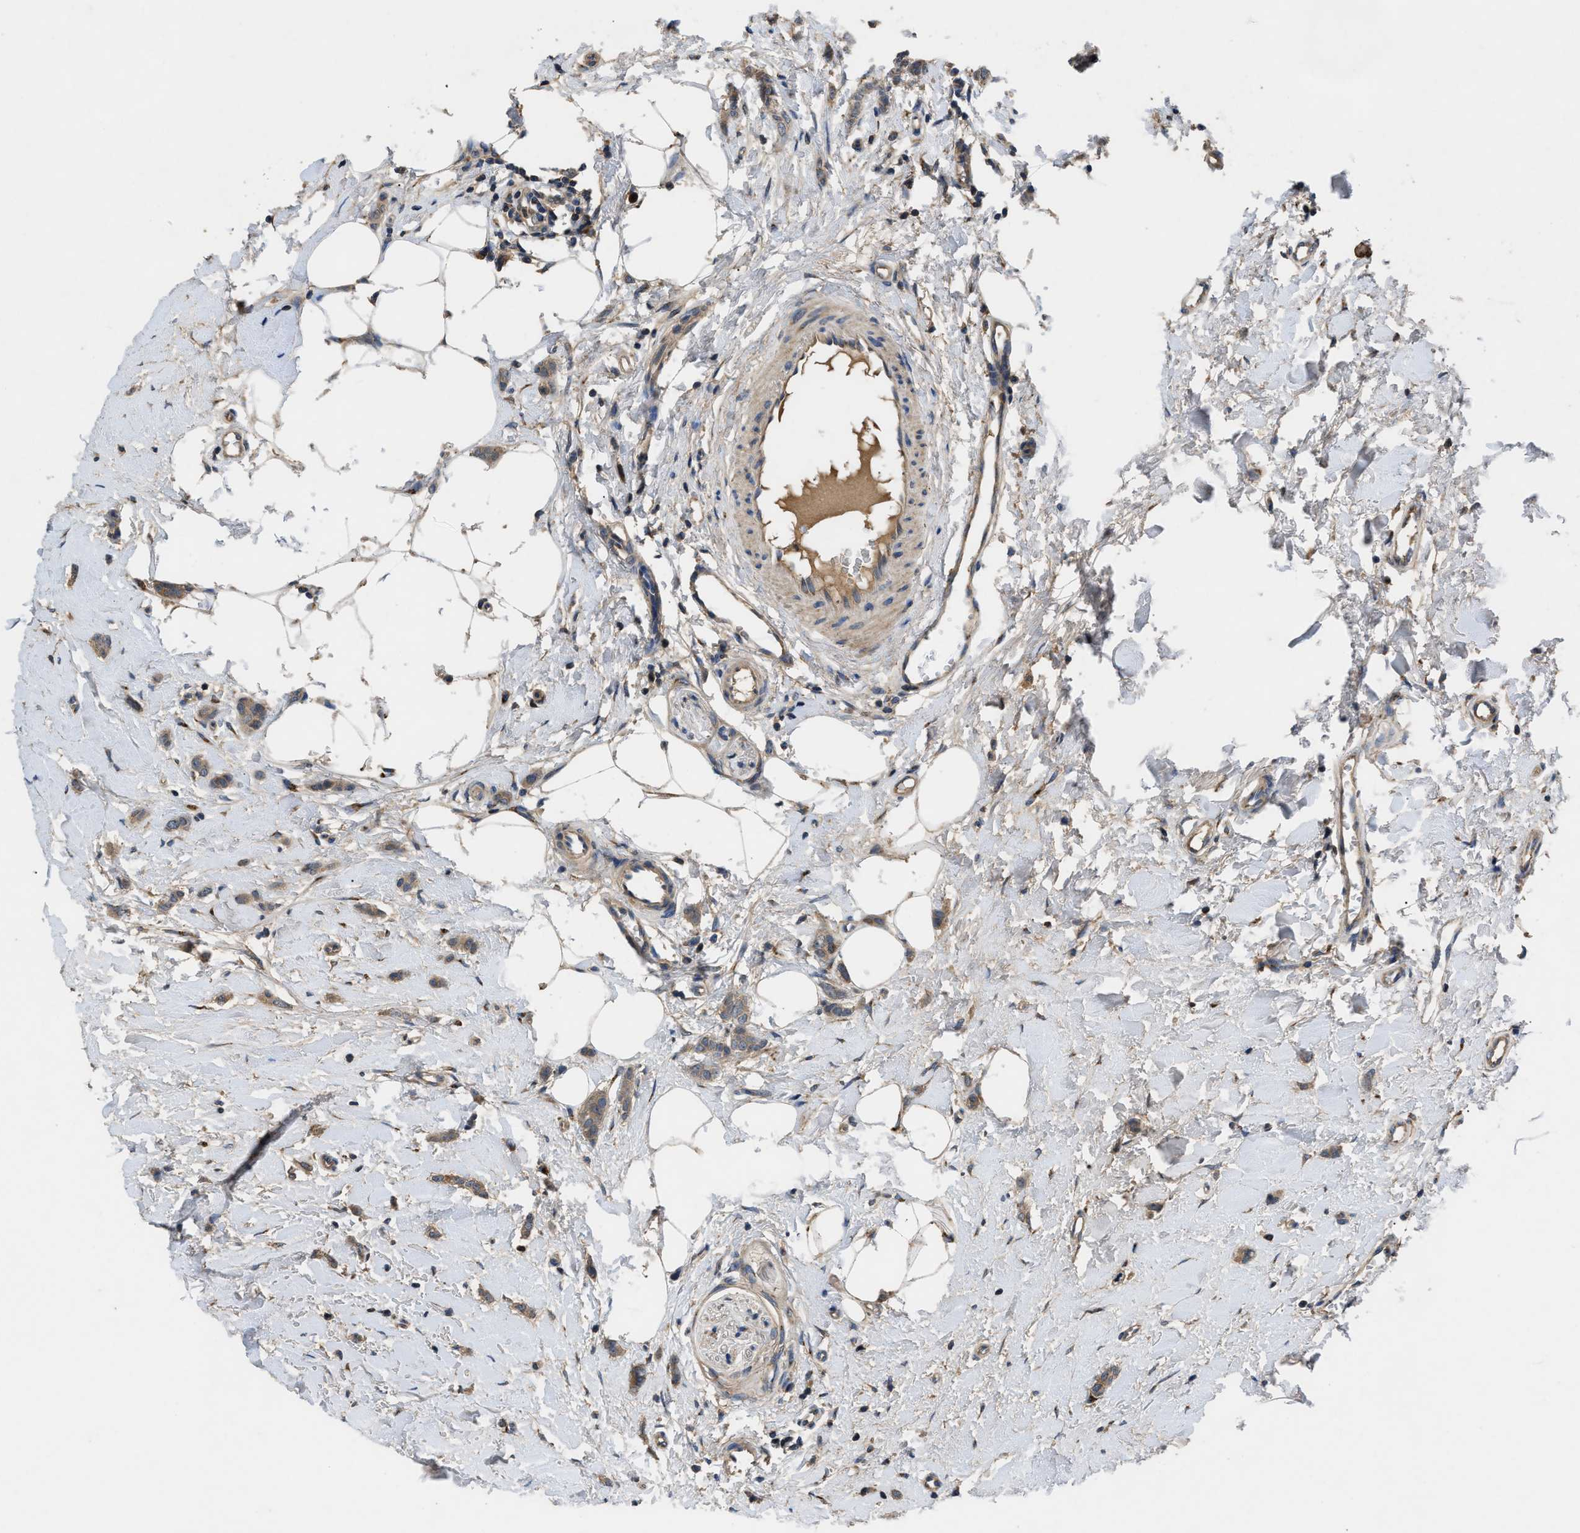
{"staining": {"intensity": "weak", "quantity": ">75%", "location": "cytoplasmic/membranous"}, "tissue": "breast cancer", "cell_type": "Tumor cells", "image_type": "cancer", "snomed": [{"axis": "morphology", "description": "Lobular carcinoma"}, {"axis": "topography", "description": "Skin"}, {"axis": "topography", "description": "Breast"}], "caption": "Immunohistochemistry (IHC) image of neoplastic tissue: human breast cancer stained using IHC shows low levels of weak protein expression localized specifically in the cytoplasmic/membranous of tumor cells, appearing as a cytoplasmic/membranous brown color.", "gene": "SIK2", "patient": {"sex": "female", "age": 46}}